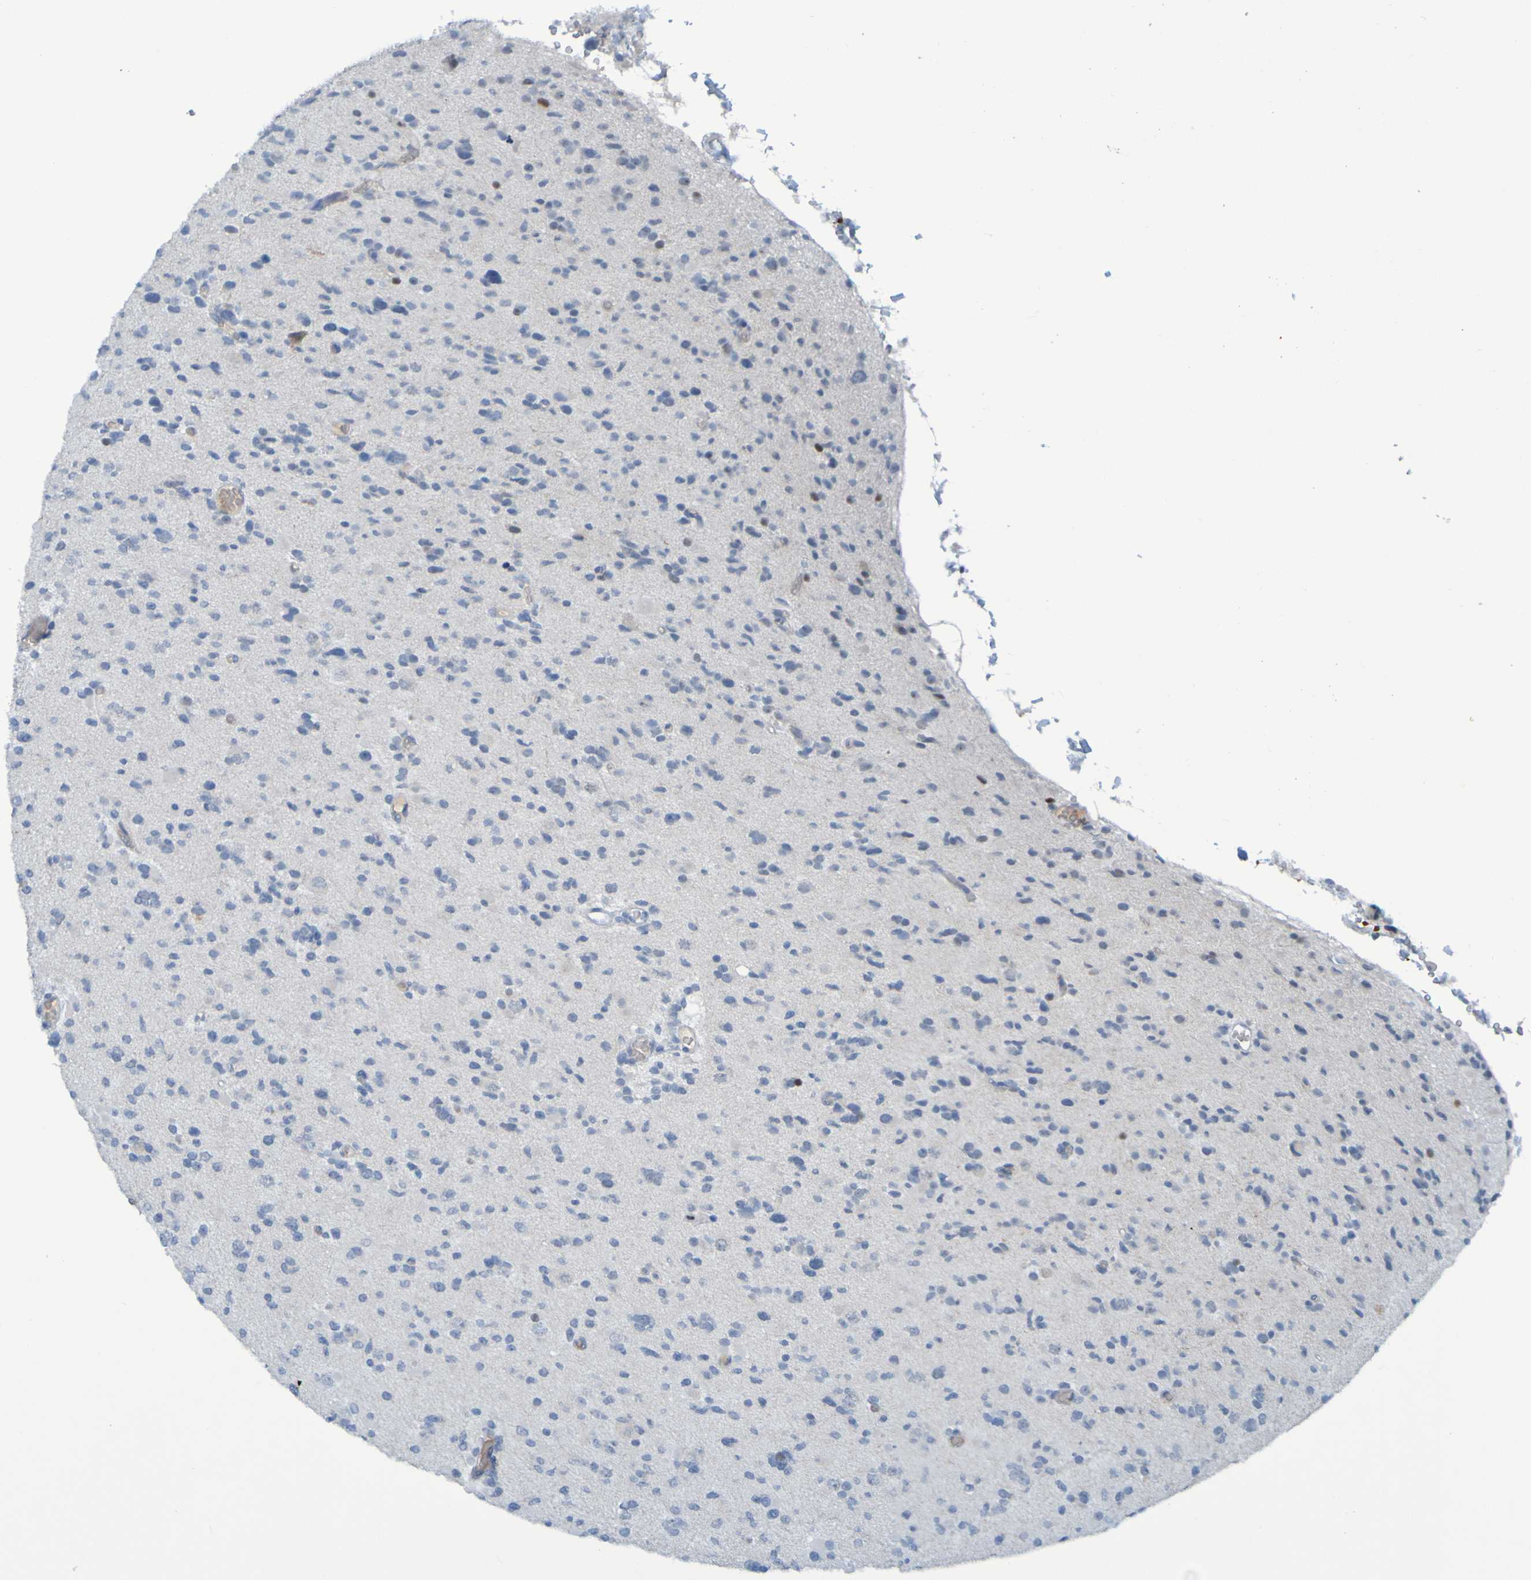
{"staining": {"intensity": "negative", "quantity": "none", "location": "none"}, "tissue": "glioma", "cell_type": "Tumor cells", "image_type": "cancer", "snomed": [{"axis": "morphology", "description": "Glioma, malignant, Low grade"}, {"axis": "topography", "description": "Brain"}], "caption": "DAB immunohistochemical staining of human malignant glioma (low-grade) exhibits no significant expression in tumor cells. (DAB immunohistochemistry (IHC) visualized using brightfield microscopy, high magnification).", "gene": "USP36", "patient": {"sex": "female", "age": 22}}